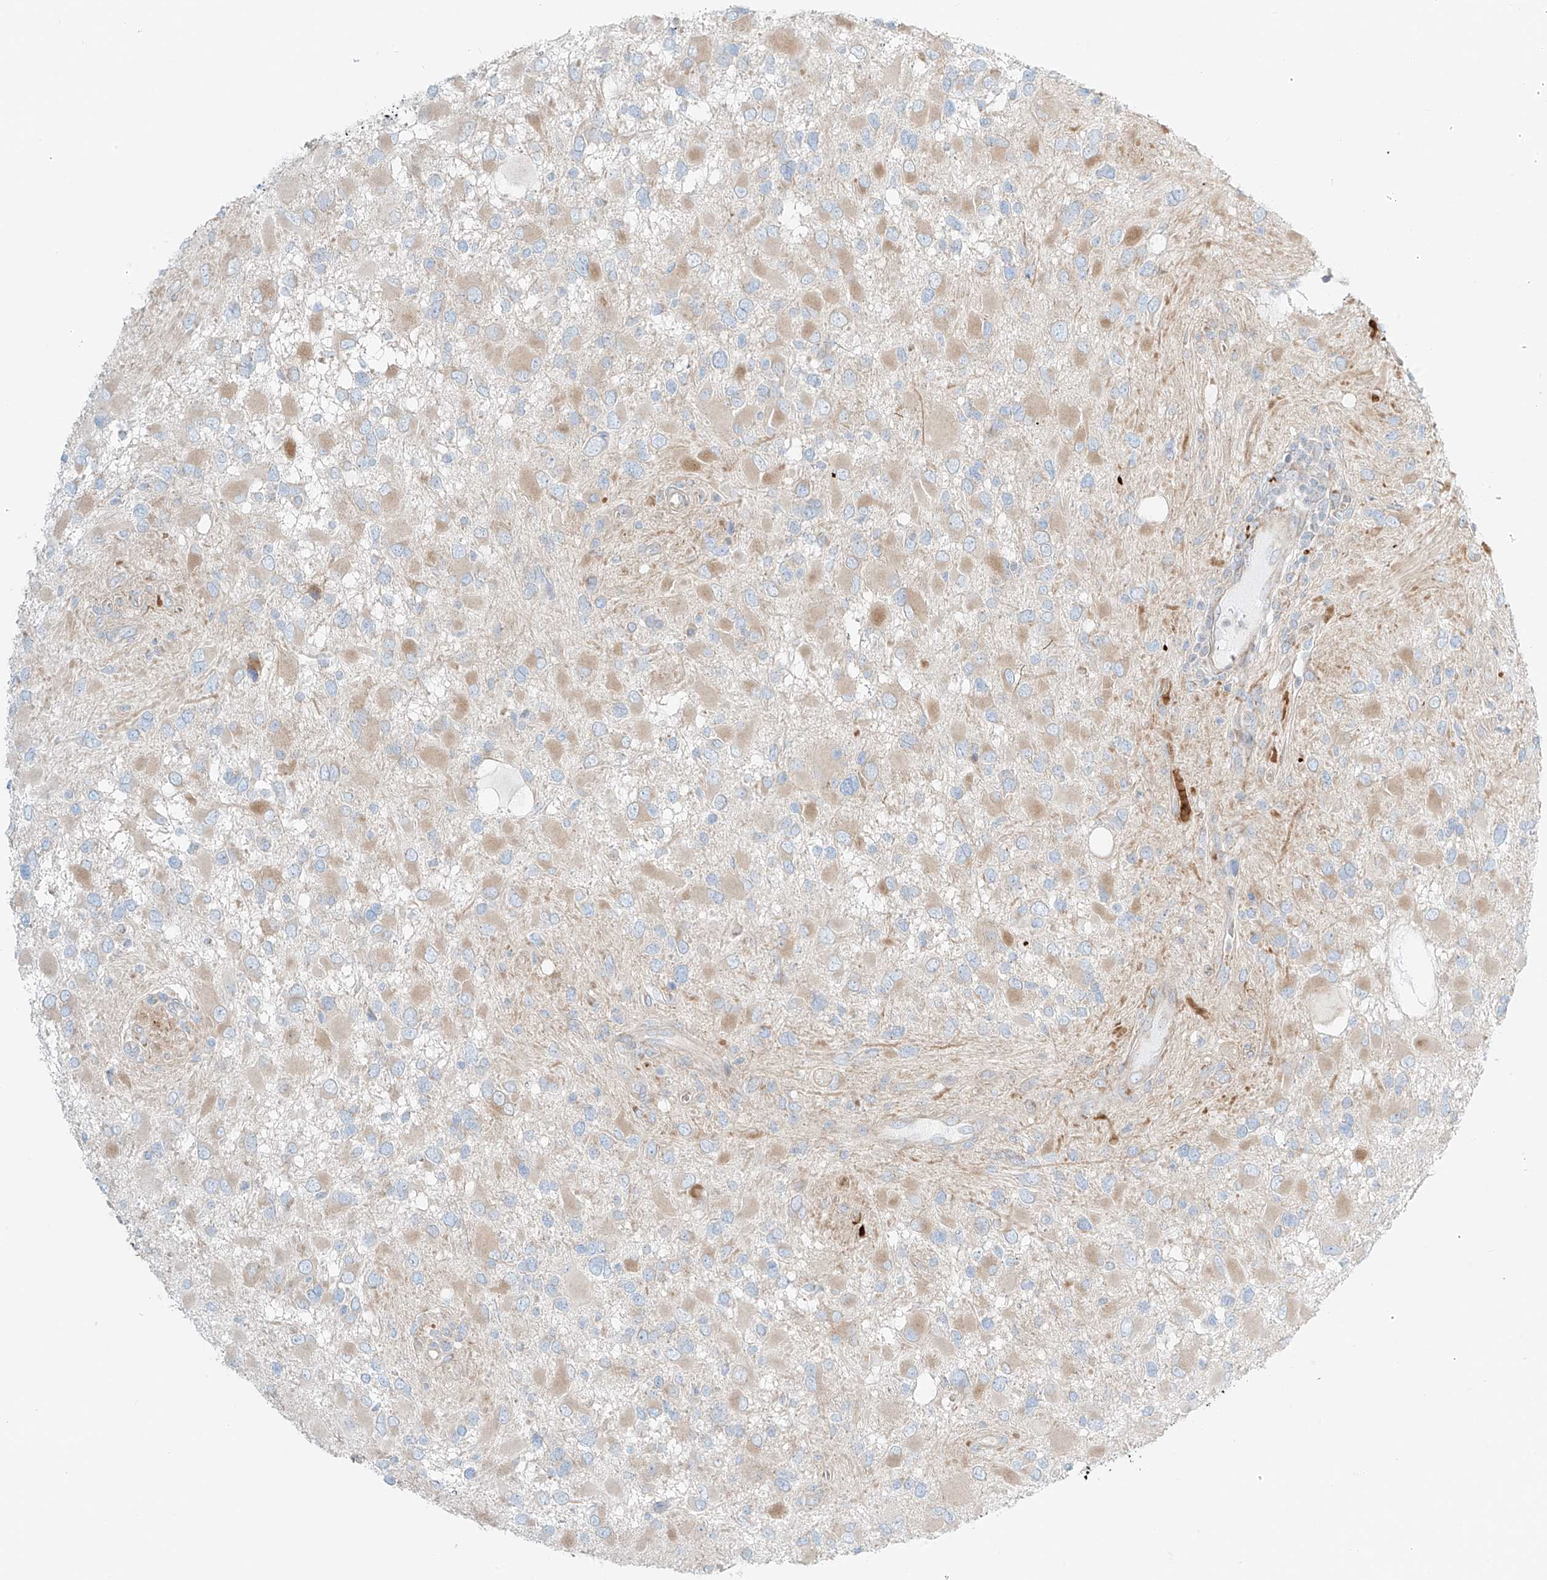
{"staining": {"intensity": "weak", "quantity": "25%-75%", "location": "cytoplasmic/membranous"}, "tissue": "glioma", "cell_type": "Tumor cells", "image_type": "cancer", "snomed": [{"axis": "morphology", "description": "Glioma, malignant, High grade"}, {"axis": "topography", "description": "Brain"}], "caption": "High-grade glioma (malignant) stained with a protein marker reveals weak staining in tumor cells.", "gene": "EIPR1", "patient": {"sex": "male", "age": 53}}